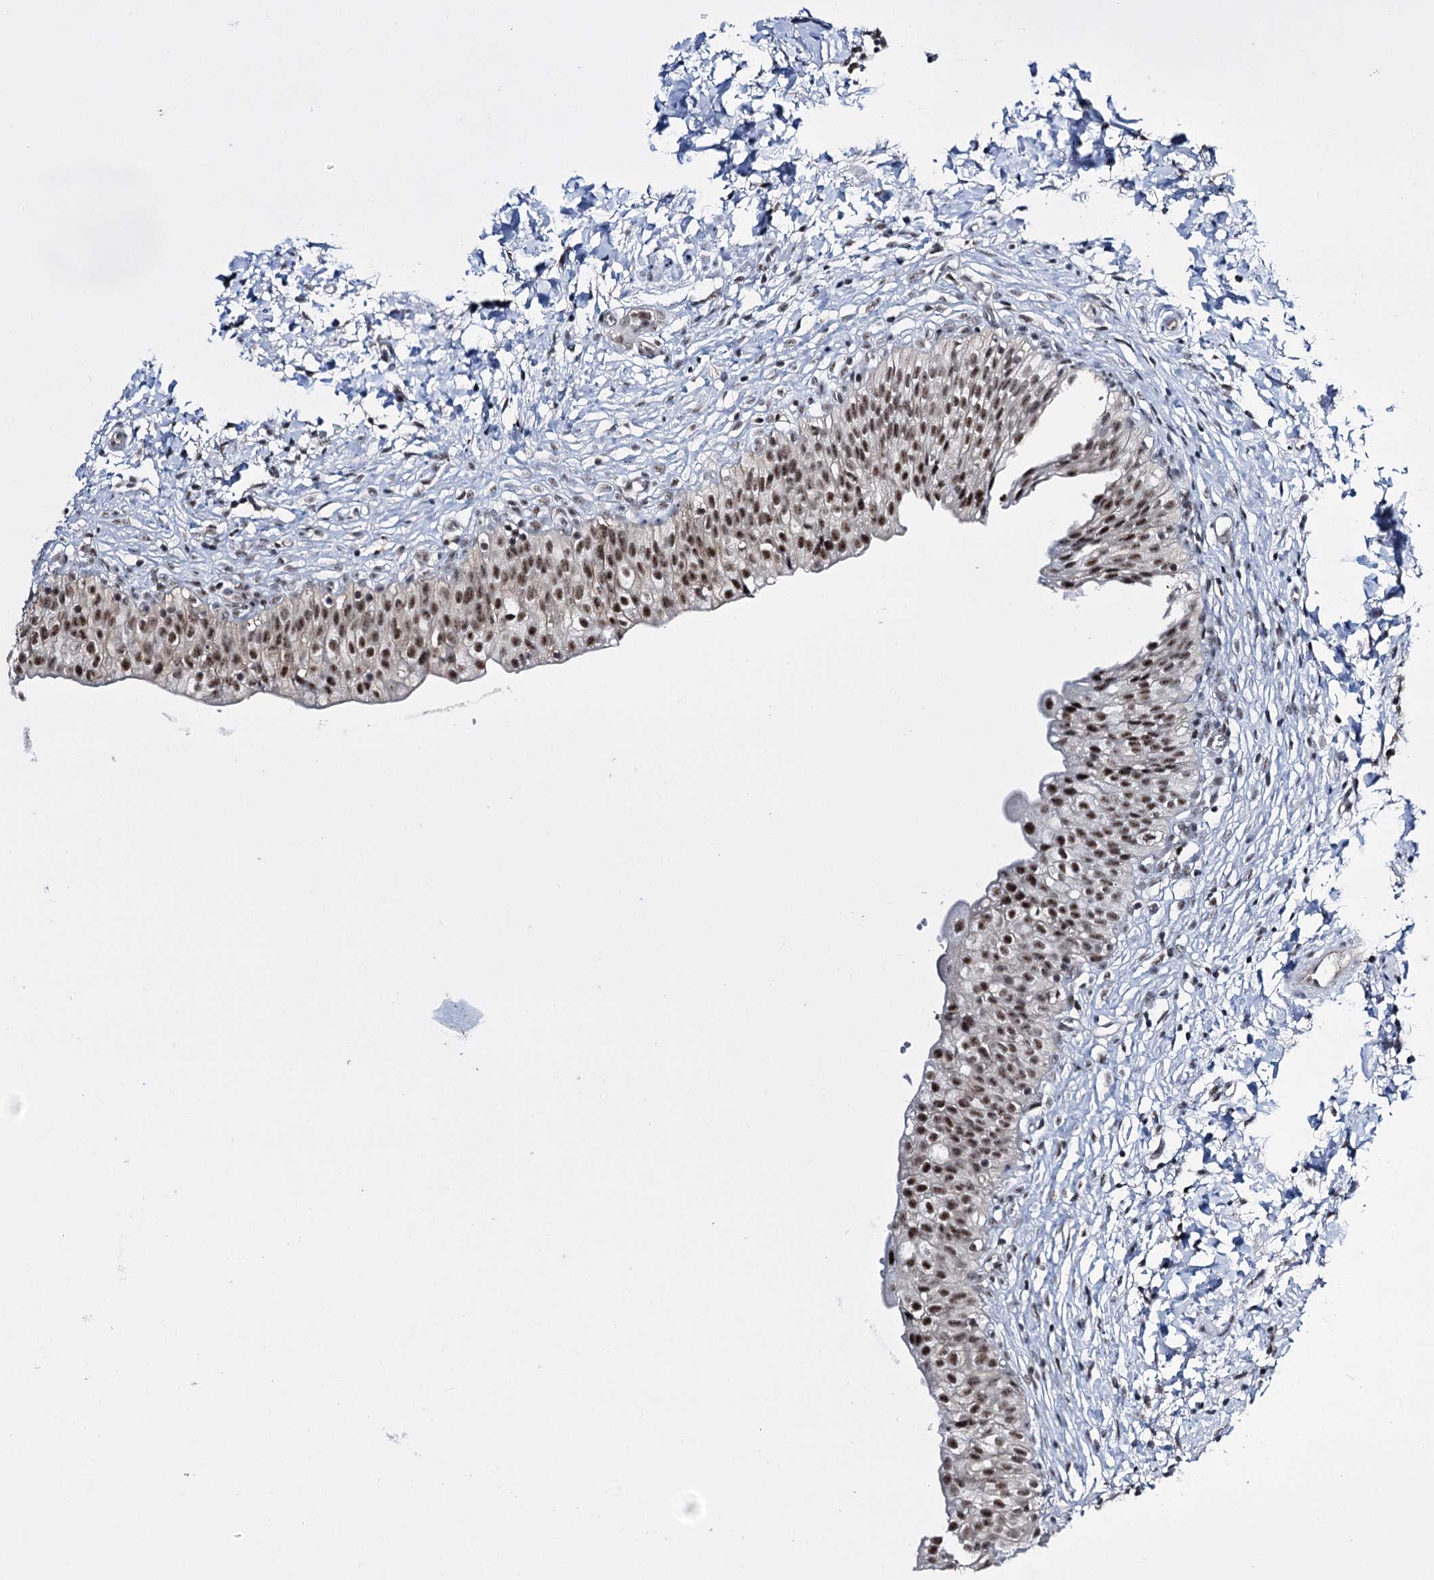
{"staining": {"intensity": "strong", "quantity": ">75%", "location": "cytoplasmic/membranous,nuclear"}, "tissue": "urinary bladder", "cell_type": "Urothelial cells", "image_type": "normal", "snomed": [{"axis": "morphology", "description": "Normal tissue, NOS"}, {"axis": "topography", "description": "Urinary bladder"}], "caption": "Urothelial cells reveal high levels of strong cytoplasmic/membranous,nuclear expression in about >75% of cells in normal urinary bladder.", "gene": "PRPF40A", "patient": {"sex": "male", "age": 55}}